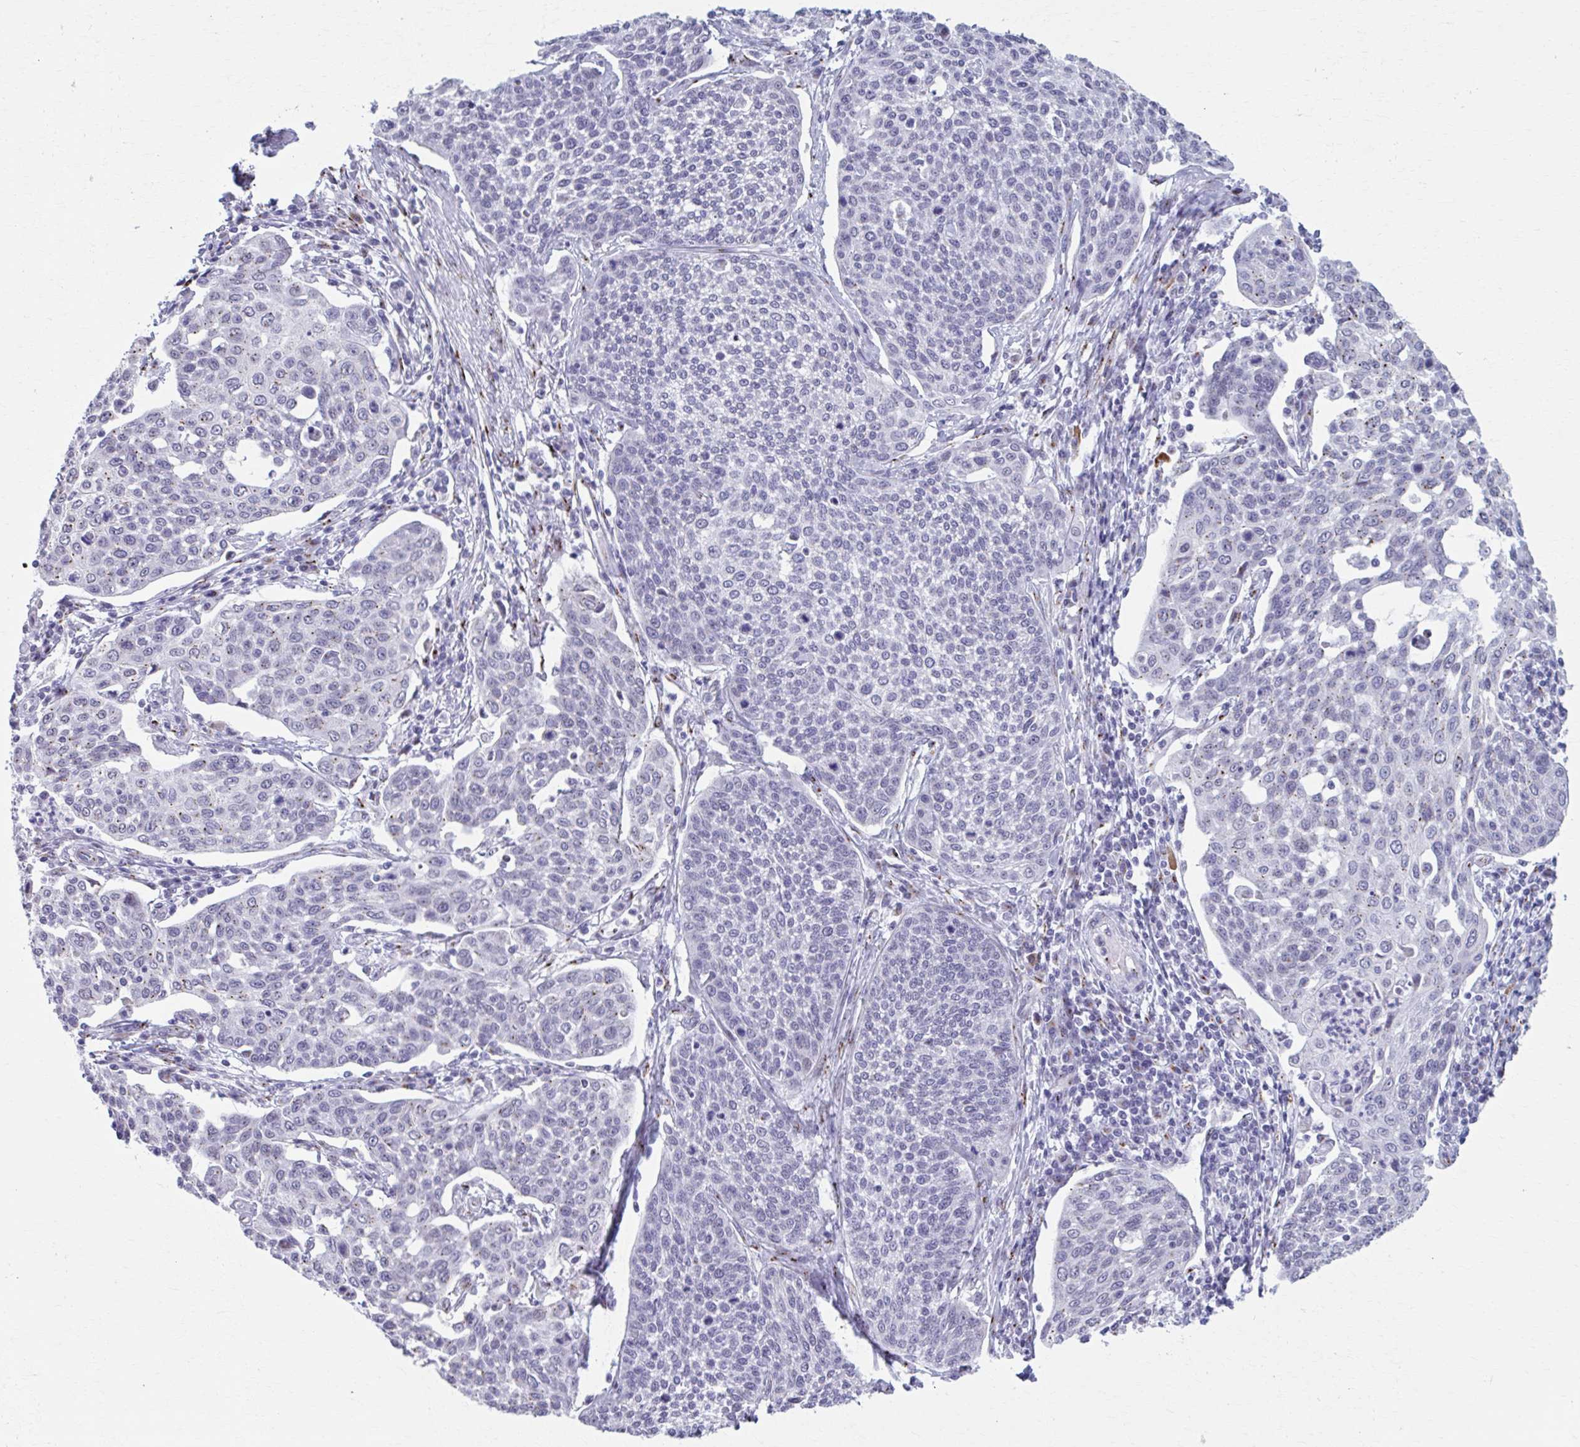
{"staining": {"intensity": "weak", "quantity": "<25%", "location": "cytoplasmic/membranous"}, "tissue": "cervical cancer", "cell_type": "Tumor cells", "image_type": "cancer", "snomed": [{"axis": "morphology", "description": "Squamous cell carcinoma, NOS"}, {"axis": "topography", "description": "Cervix"}], "caption": "Immunohistochemistry (IHC) of cervical squamous cell carcinoma reveals no expression in tumor cells.", "gene": "ZNF682", "patient": {"sex": "female", "age": 34}}